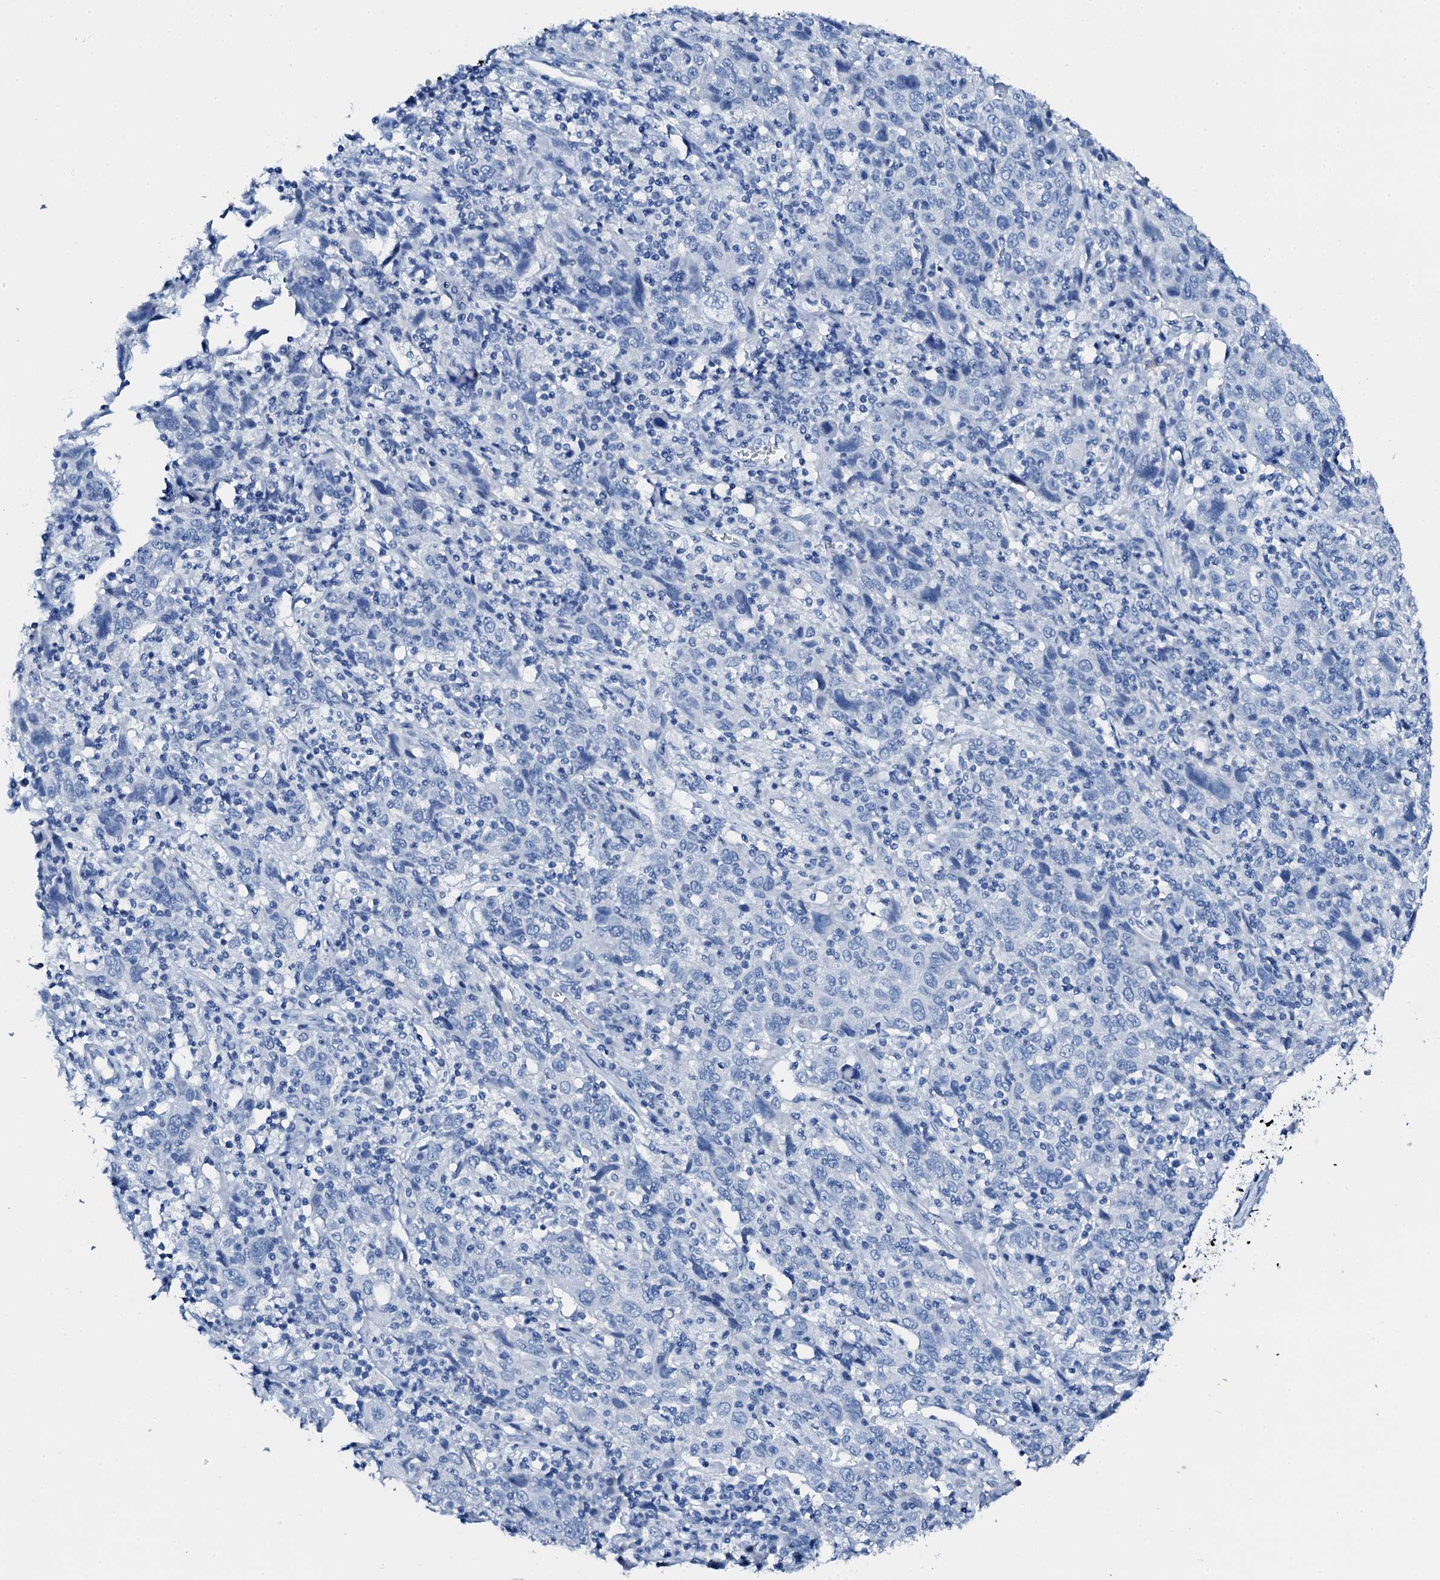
{"staining": {"intensity": "negative", "quantity": "none", "location": "none"}, "tissue": "cervical cancer", "cell_type": "Tumor cells", "image_type": "cancer", "snomed": [{"axis": "morphology", "description": "Squamous cell carcinoma, NOS"}, {"axis": "topography", "description": "Cervix"}], "caption": "This micrograph is of cervical squamous cell carcinoma stained with IHC to label a protein in brown with the nuclei are counter-stained blue. There is no expression in tumor cells.", "gene": "PTH", "patient": {"sex": "female", "age": 46}}